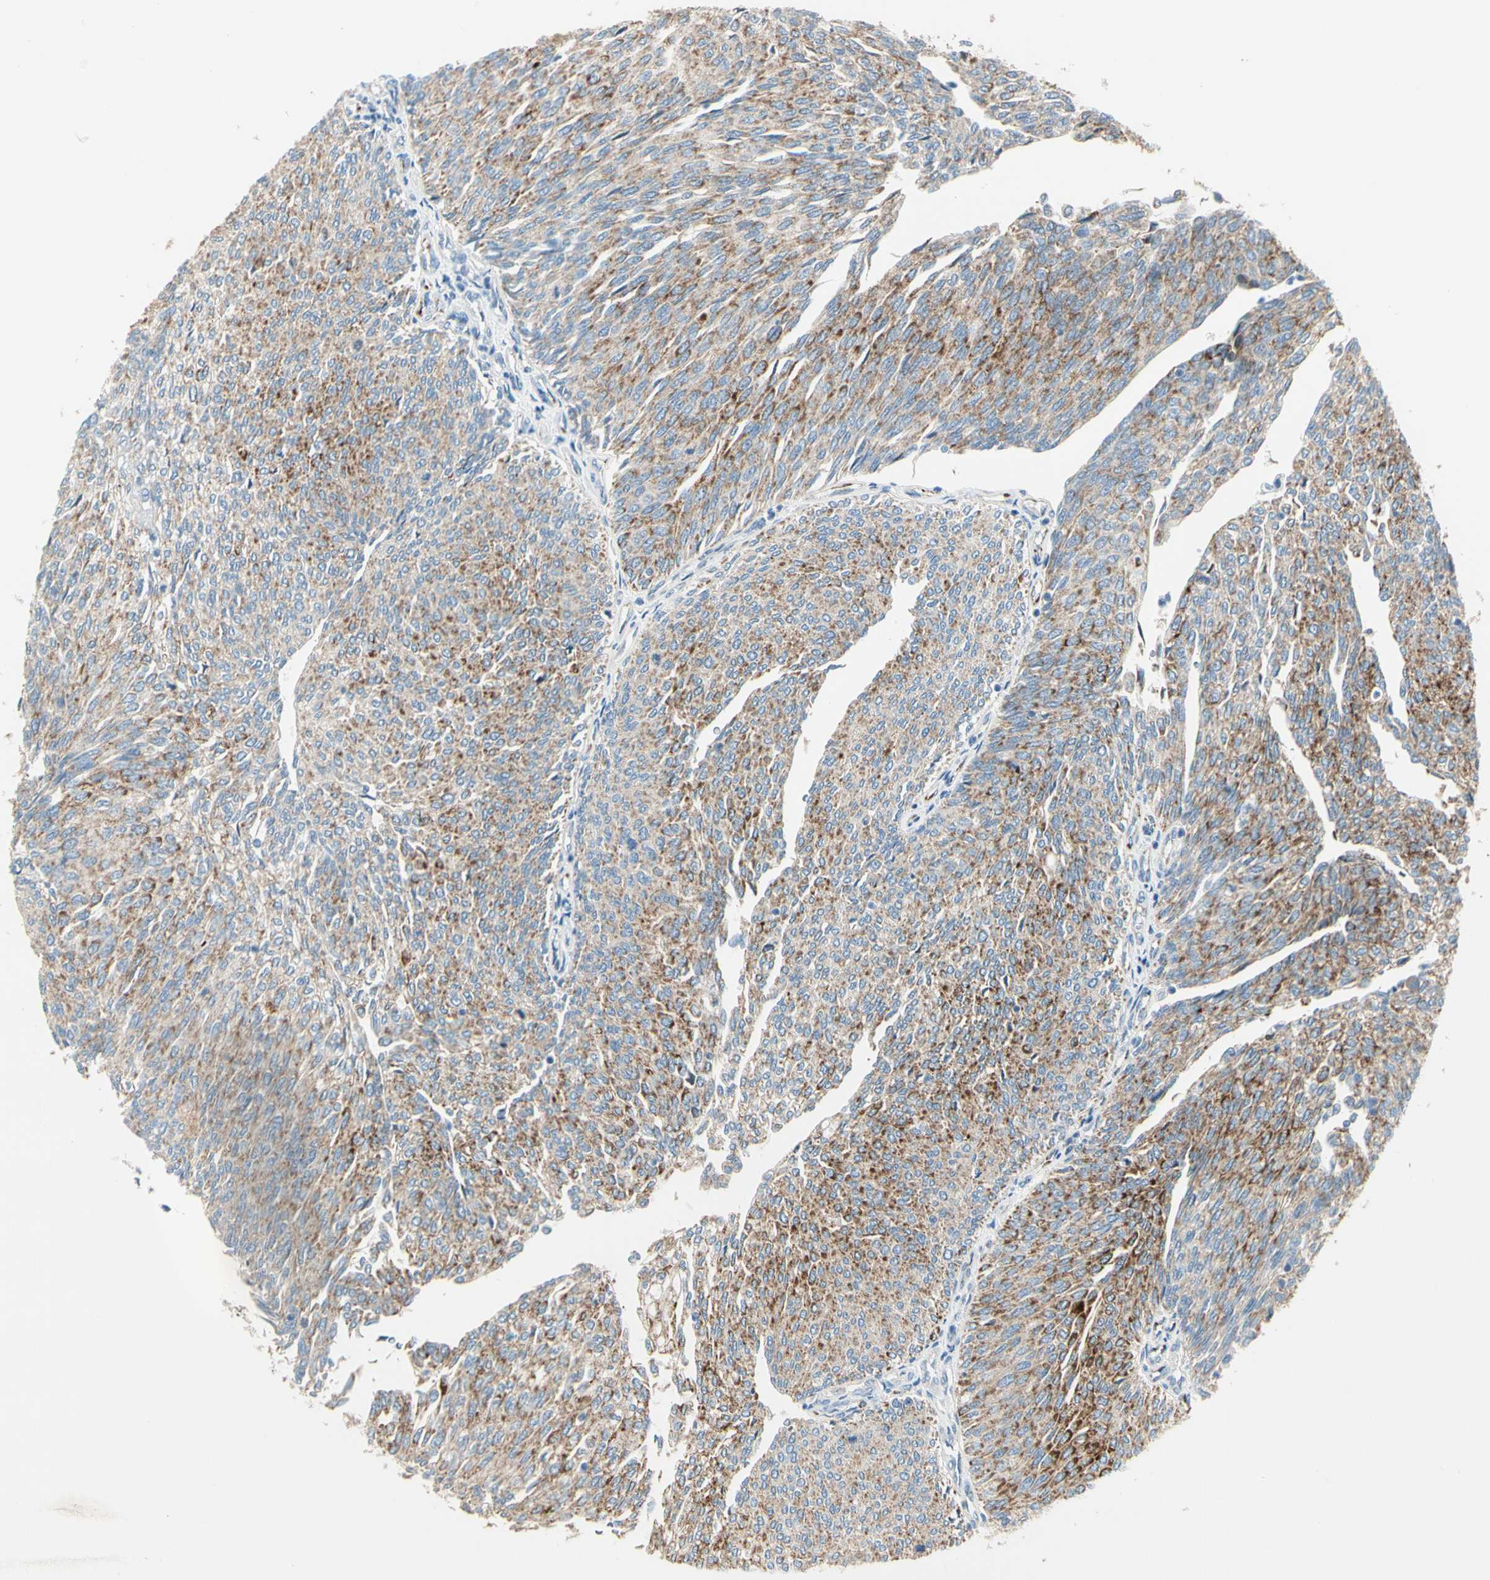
{"staining": {"intensity": "strong", "quantity": "25%-75%", "location": "cytoplasmic/membranous"}, "tissue": "urothelial cancer", "cell_type": "Tumor cells", "image_type": "cancer", "snomed": [{"axis": "morphology", "description": "Urothelial carcinoma, Low grade"}, {"axis": "topography", "description": "Urinary bladder"}], "caption": "This histopathology image exhibits urothelial cancer stained with immunohistochemistry (IHC) to label a protein in brown. The cytoplasmic/membranous of tumor cells show strong positivity for the protein. Nuclei are counter-stained blue.", "gene": "SLC6A15", "patient": {"sex": "female", "age": 79}}